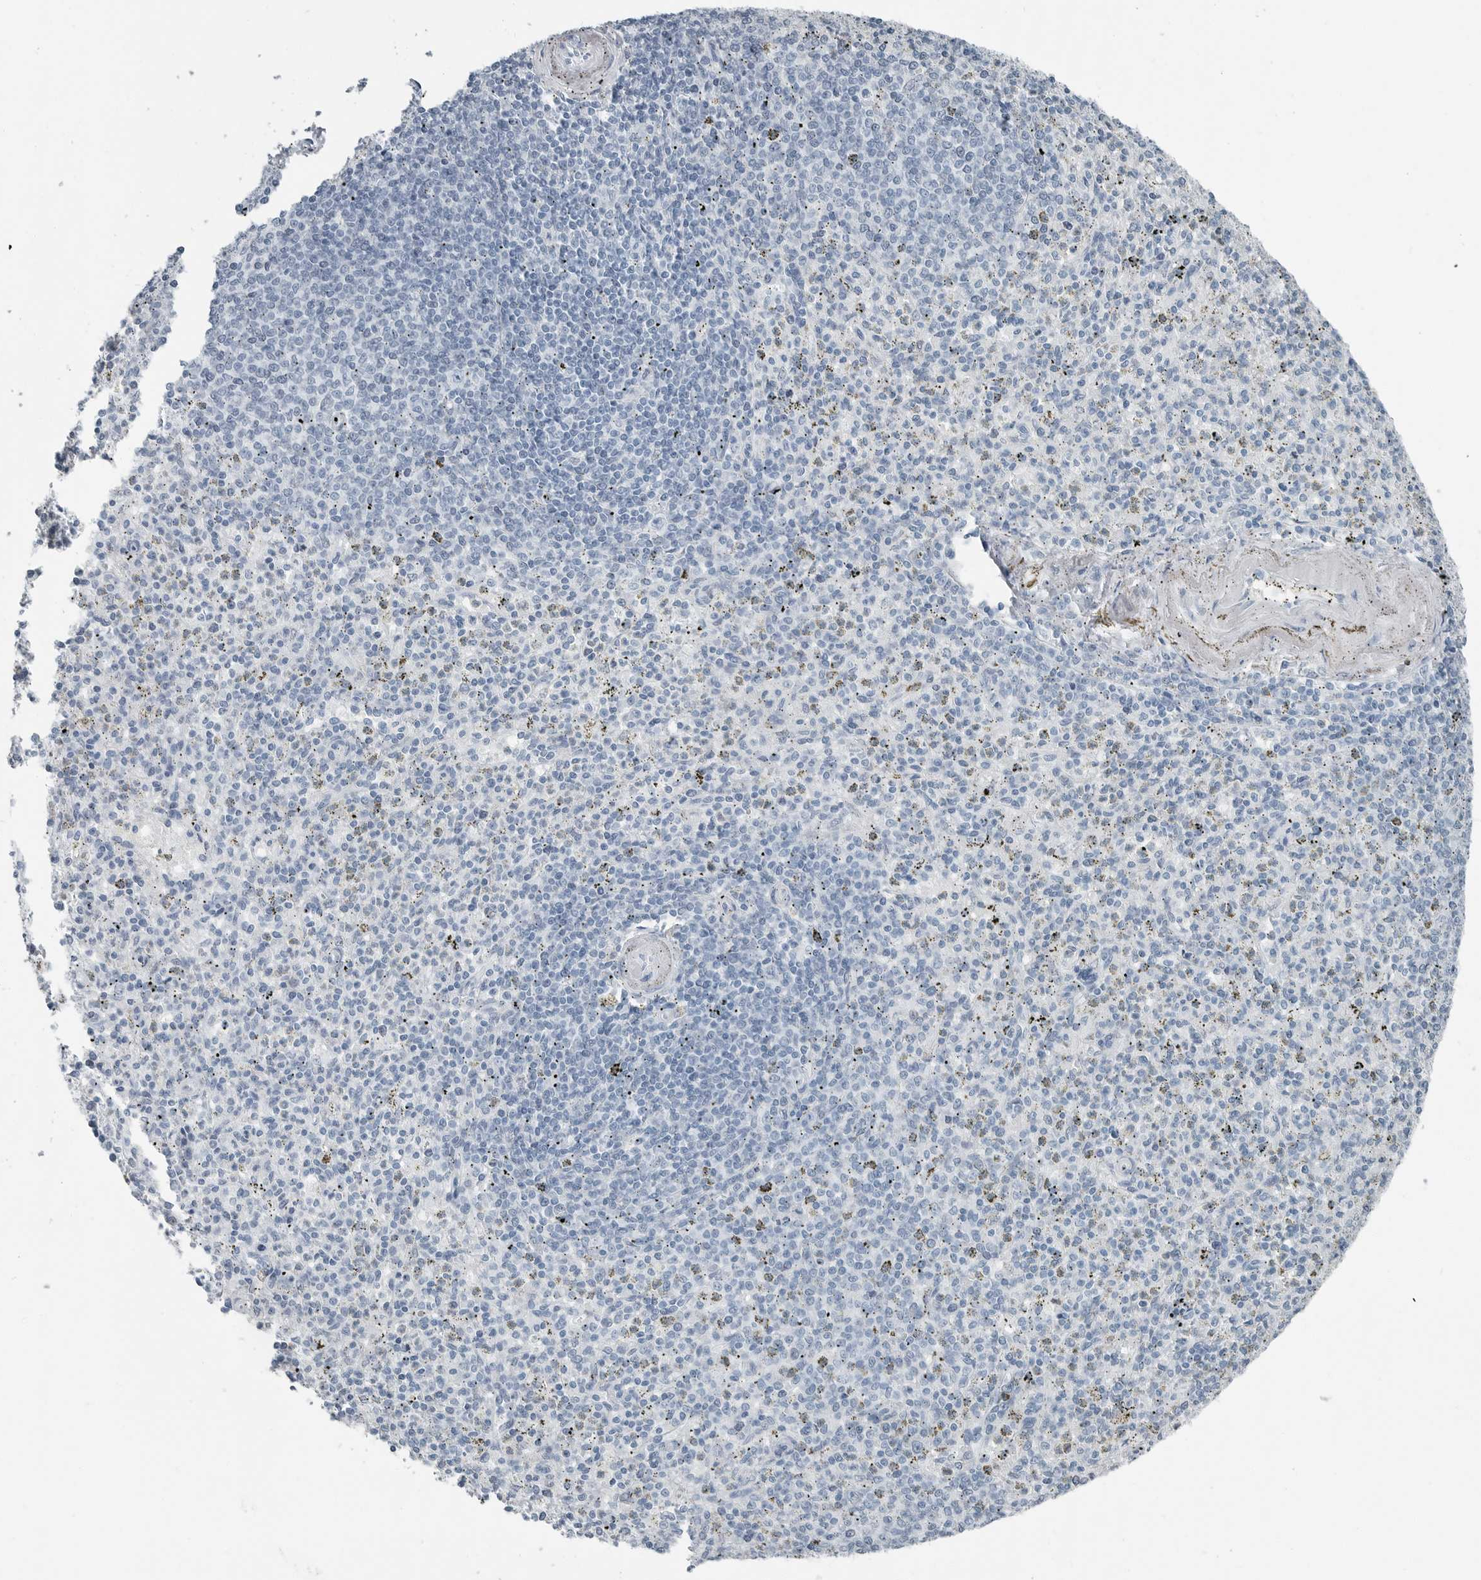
{"staining": {"intensity": "negative", "quantity": "none", "location": "none"}, "tissue": "spleen", "cell_type": "Cells in red pulp", "image_type": "normal", "snomed": [{"axis": "morphology", "description": "Normal tissue, NOS"}, {"axis": "topography", "description": "Spleen"}], "caption": "Immunohistochemical staining of normal spleen reveals no significant positivity in cells in red pulp.", "gene": "FABP6", "patient": {"sex": "male", "age": 72}}